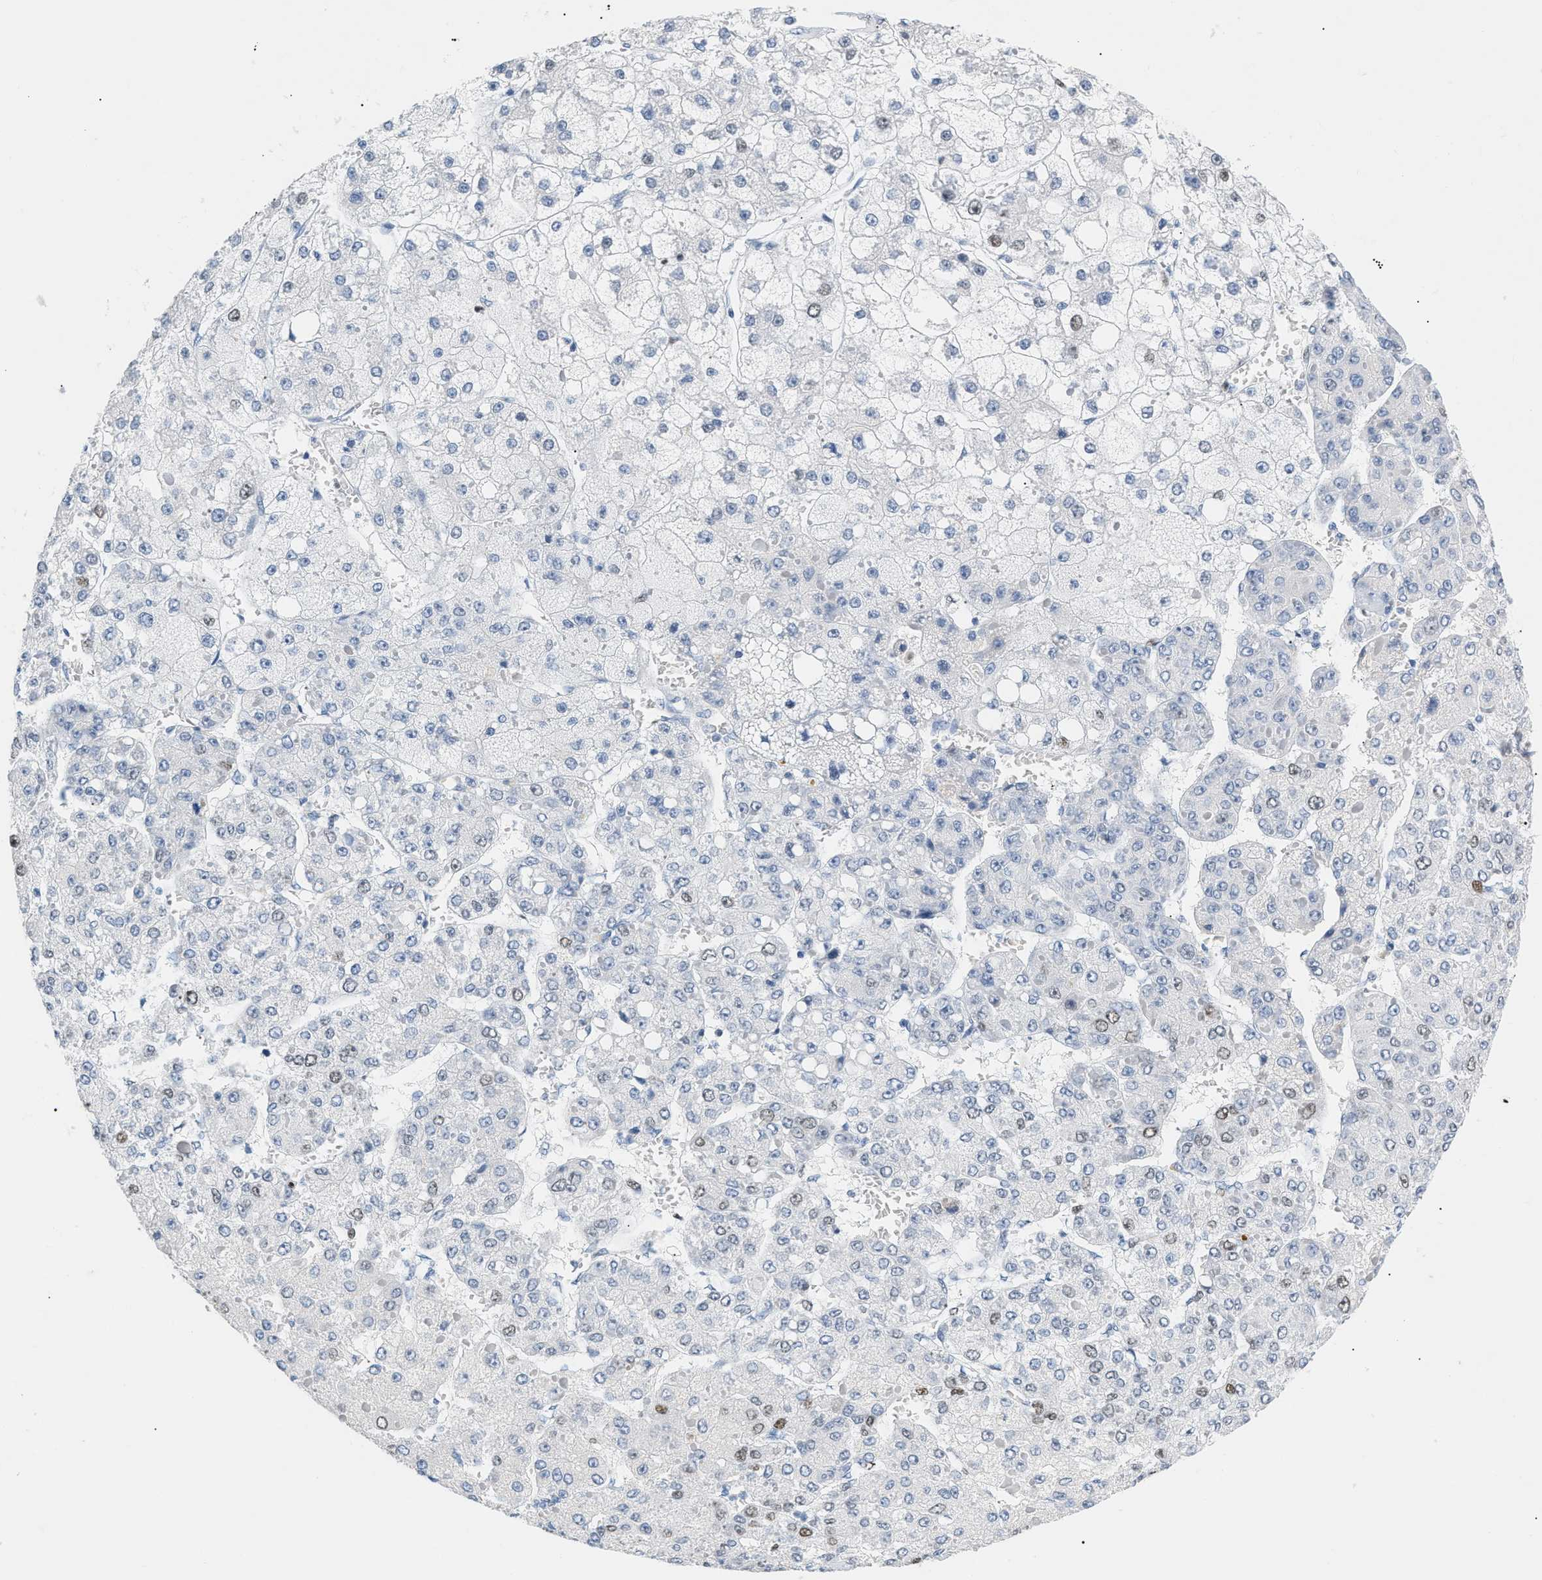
{"staining": {"intensity": "weak", "quantity": "<25%", "location": "nuclear"}, "tissue": "liver cancer", "cell_type": "Tumor cells", "image_type": "cancer", "snomed": [{"axis": "morphology", "description": "Carcinoma, Hepatocellular, NOS"}, {"axis": "topography", "description": "Liver"}], "caption": "High power microscopy micrograph of an immunohistochemistry (IHC) image of liver hepatocellular carcinoma, revealing no significant positivity in tumor cells. (DAB (3,3'-diaminobenzidine) immunohistochemistry (IHC) visualized using brightfield microscopy, high magnification).", "gene": "MCM7", "patient": {"sex": "female", "age": 73}}